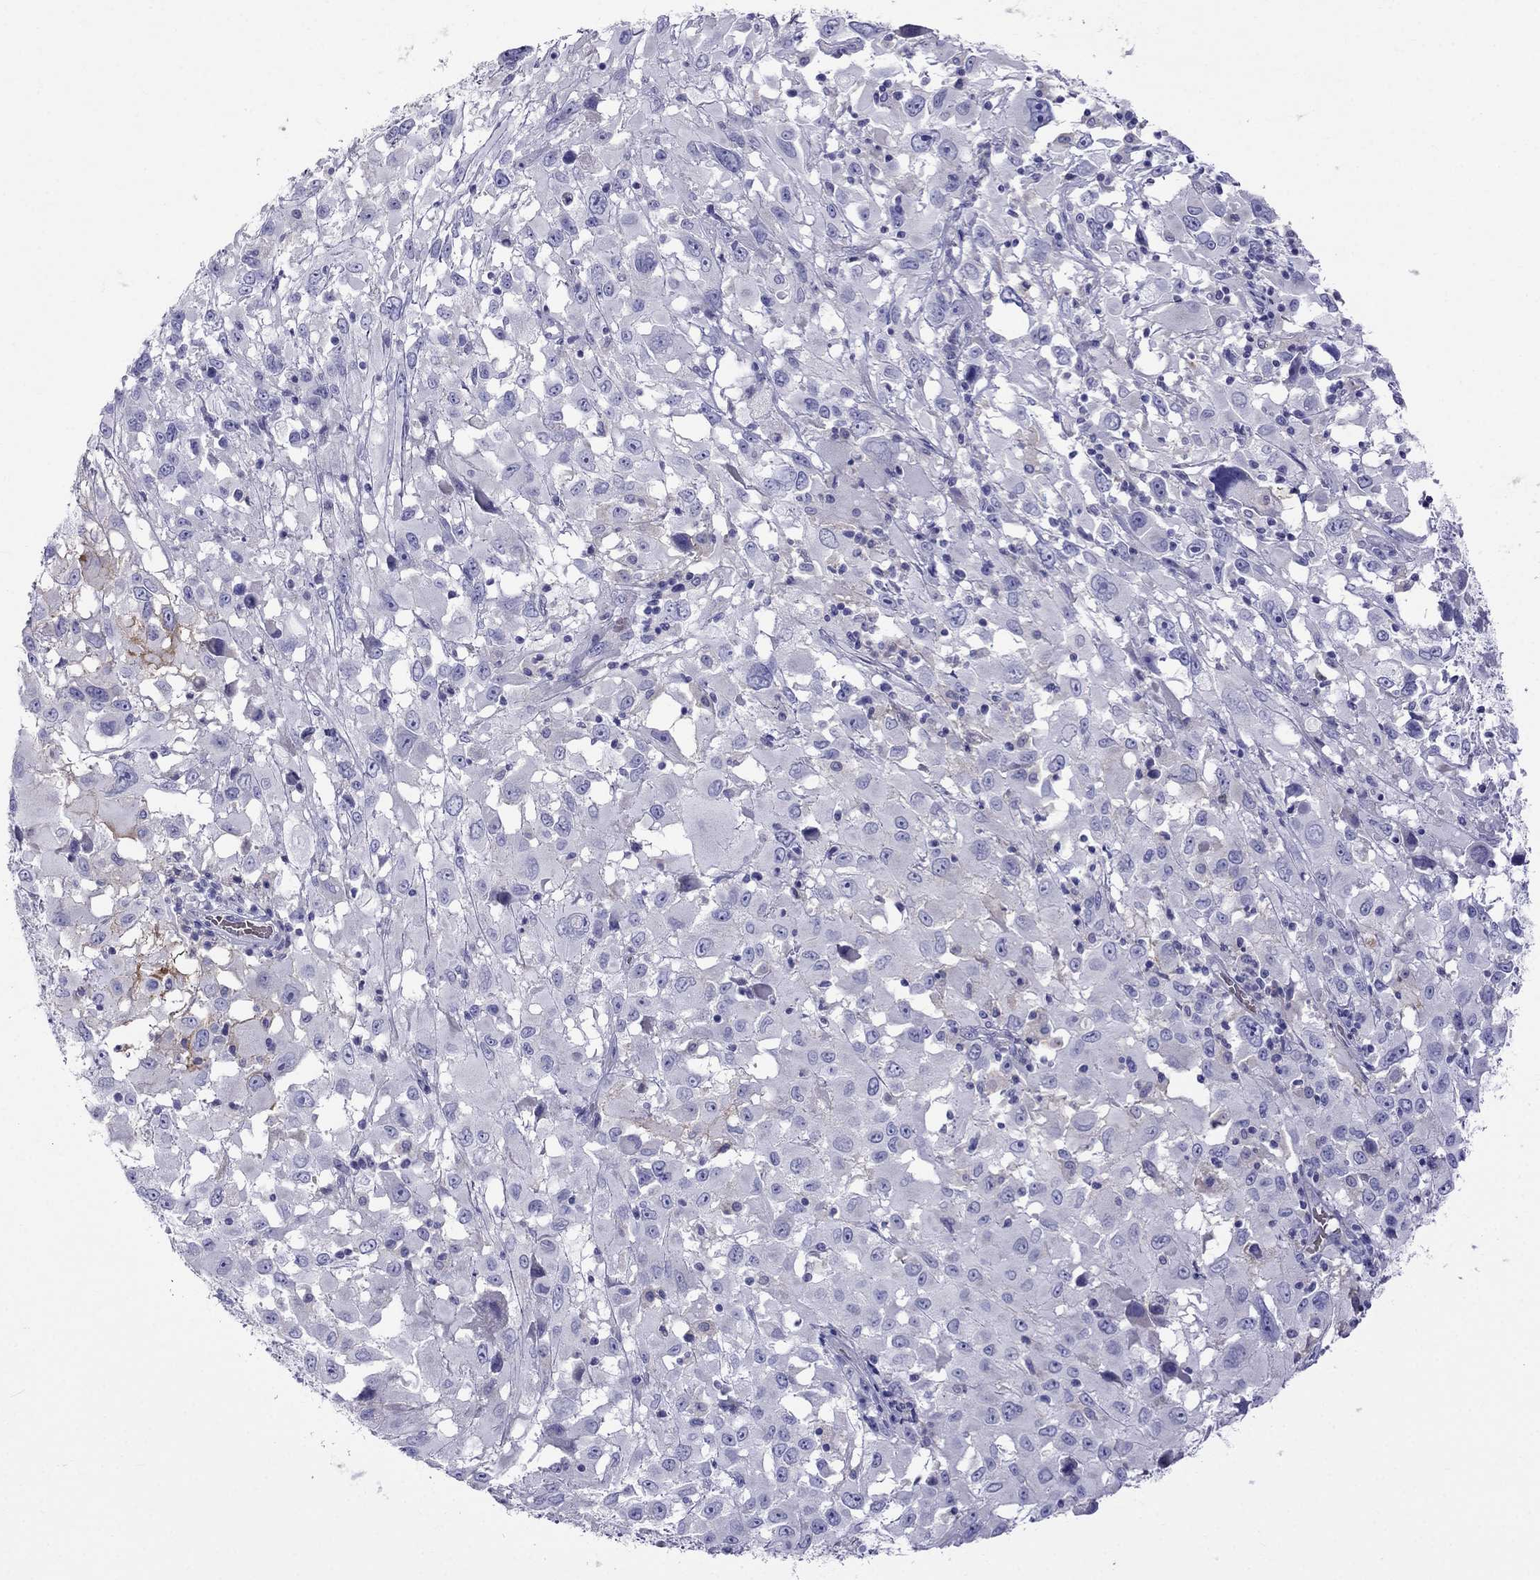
{"staining": {"intensity": "negative", "quantity": "none", "location": "none"}, "tissue": "melanoma", "cell_type": "Tumor cells", "image_type": "cancer", "snomed": [{"axis": "morphology", "description": "Malignant melanoma, Metastatic site"}, {"axis": "topography", "description": "Soft tissue"}], "caption": "Tumor cells are negative for brown protein staining in melanoma.", "gene": "TDRD1", "patient": {"sex": "male", "age": 50}}